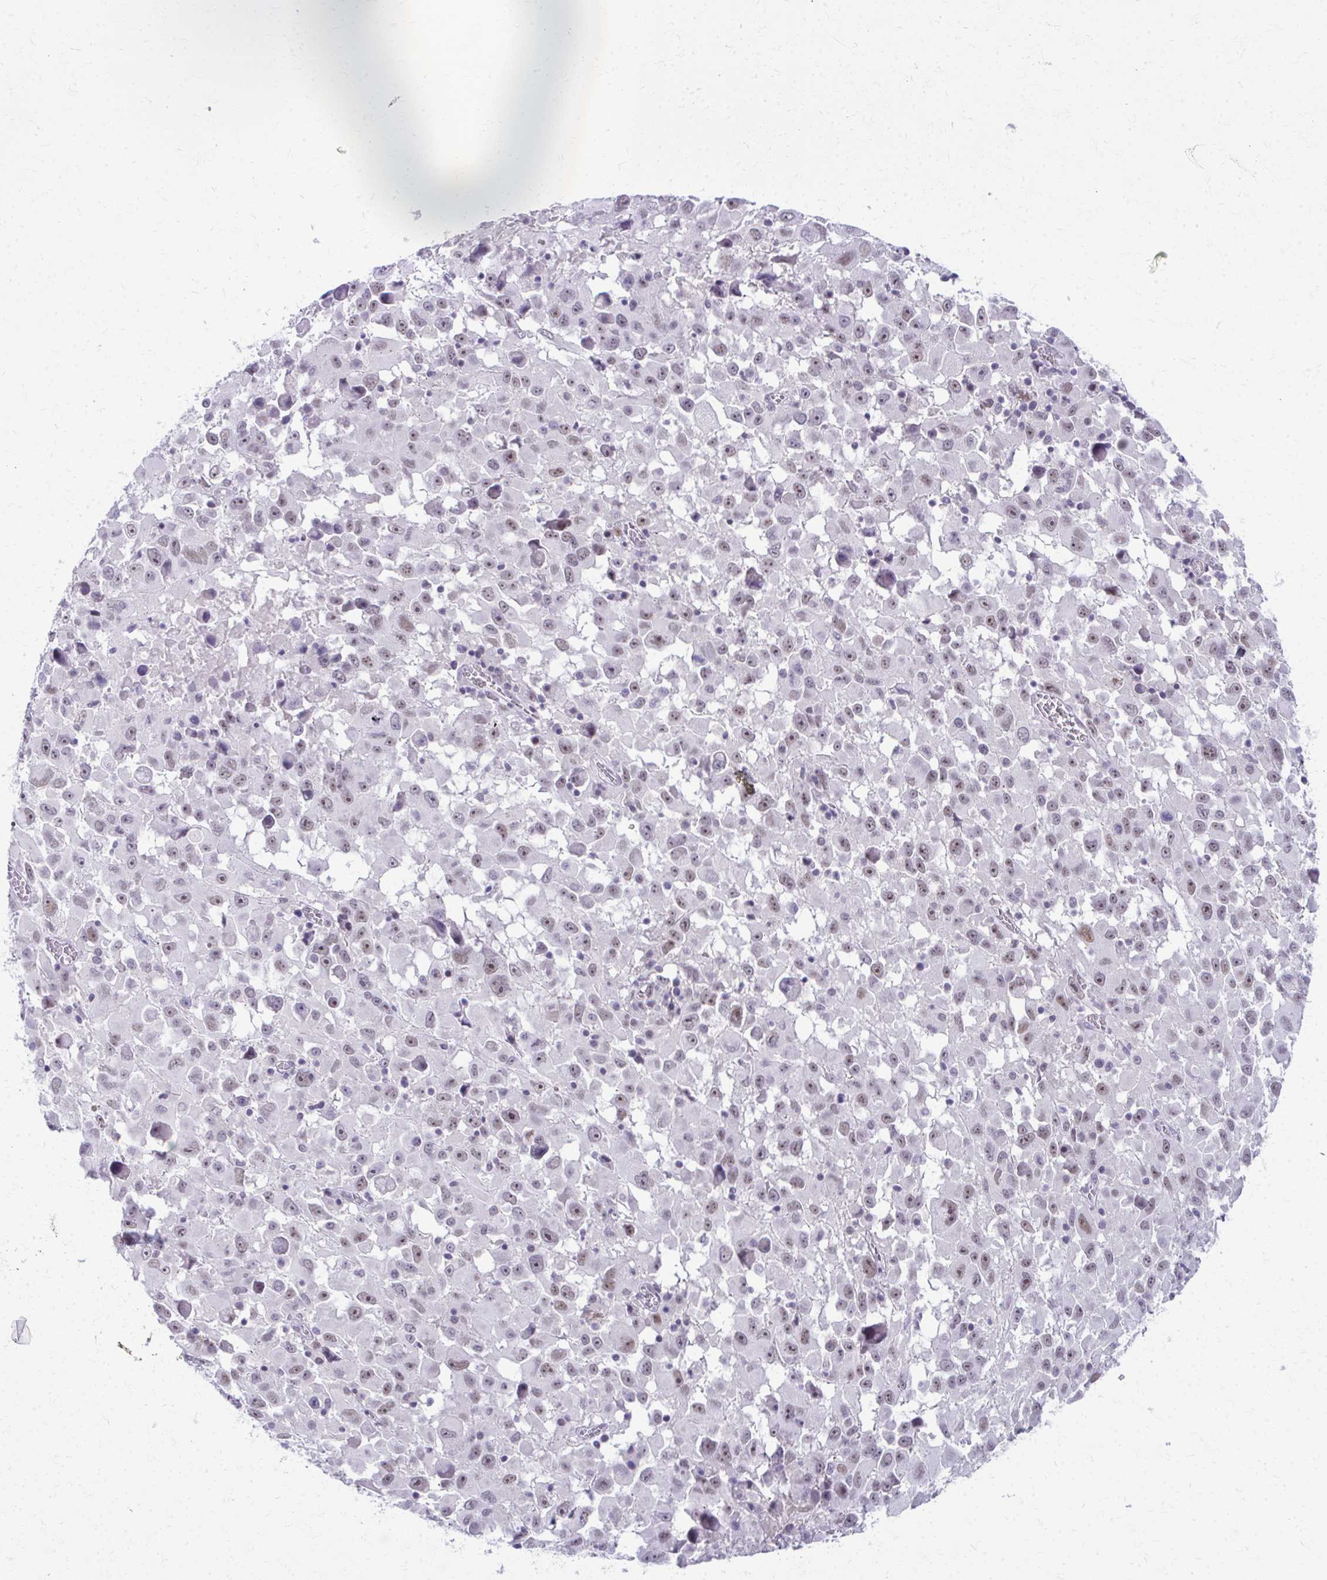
{"staining": {"intensity": "weak", "quantity": "25%-75%", "location": "nuclear"}, "tissue": "melanoma", "cell_type": "Tumor cells", "image_type": "cancer", "snomed": [{"axis": "morphology", "description": "Malignant melanoma, Metastatic site"}, {"axis": "topography", "description": "Soft tissue"}], "caption": "An immunohistochemistry micrograph of neoplastic tissue is shown. Protein staining in brown highlights weak nuclear positivity in malignant melanoma (metastatic site) within tumor cells. The protein is stained brown, and the nuclei are stained in blue (DAB (3,3'-diaminobenzidine) IHC with brightfield microscopy, high magnification).", "gene": "MAF1", "patient": {"sex": "male", "age": 50}}